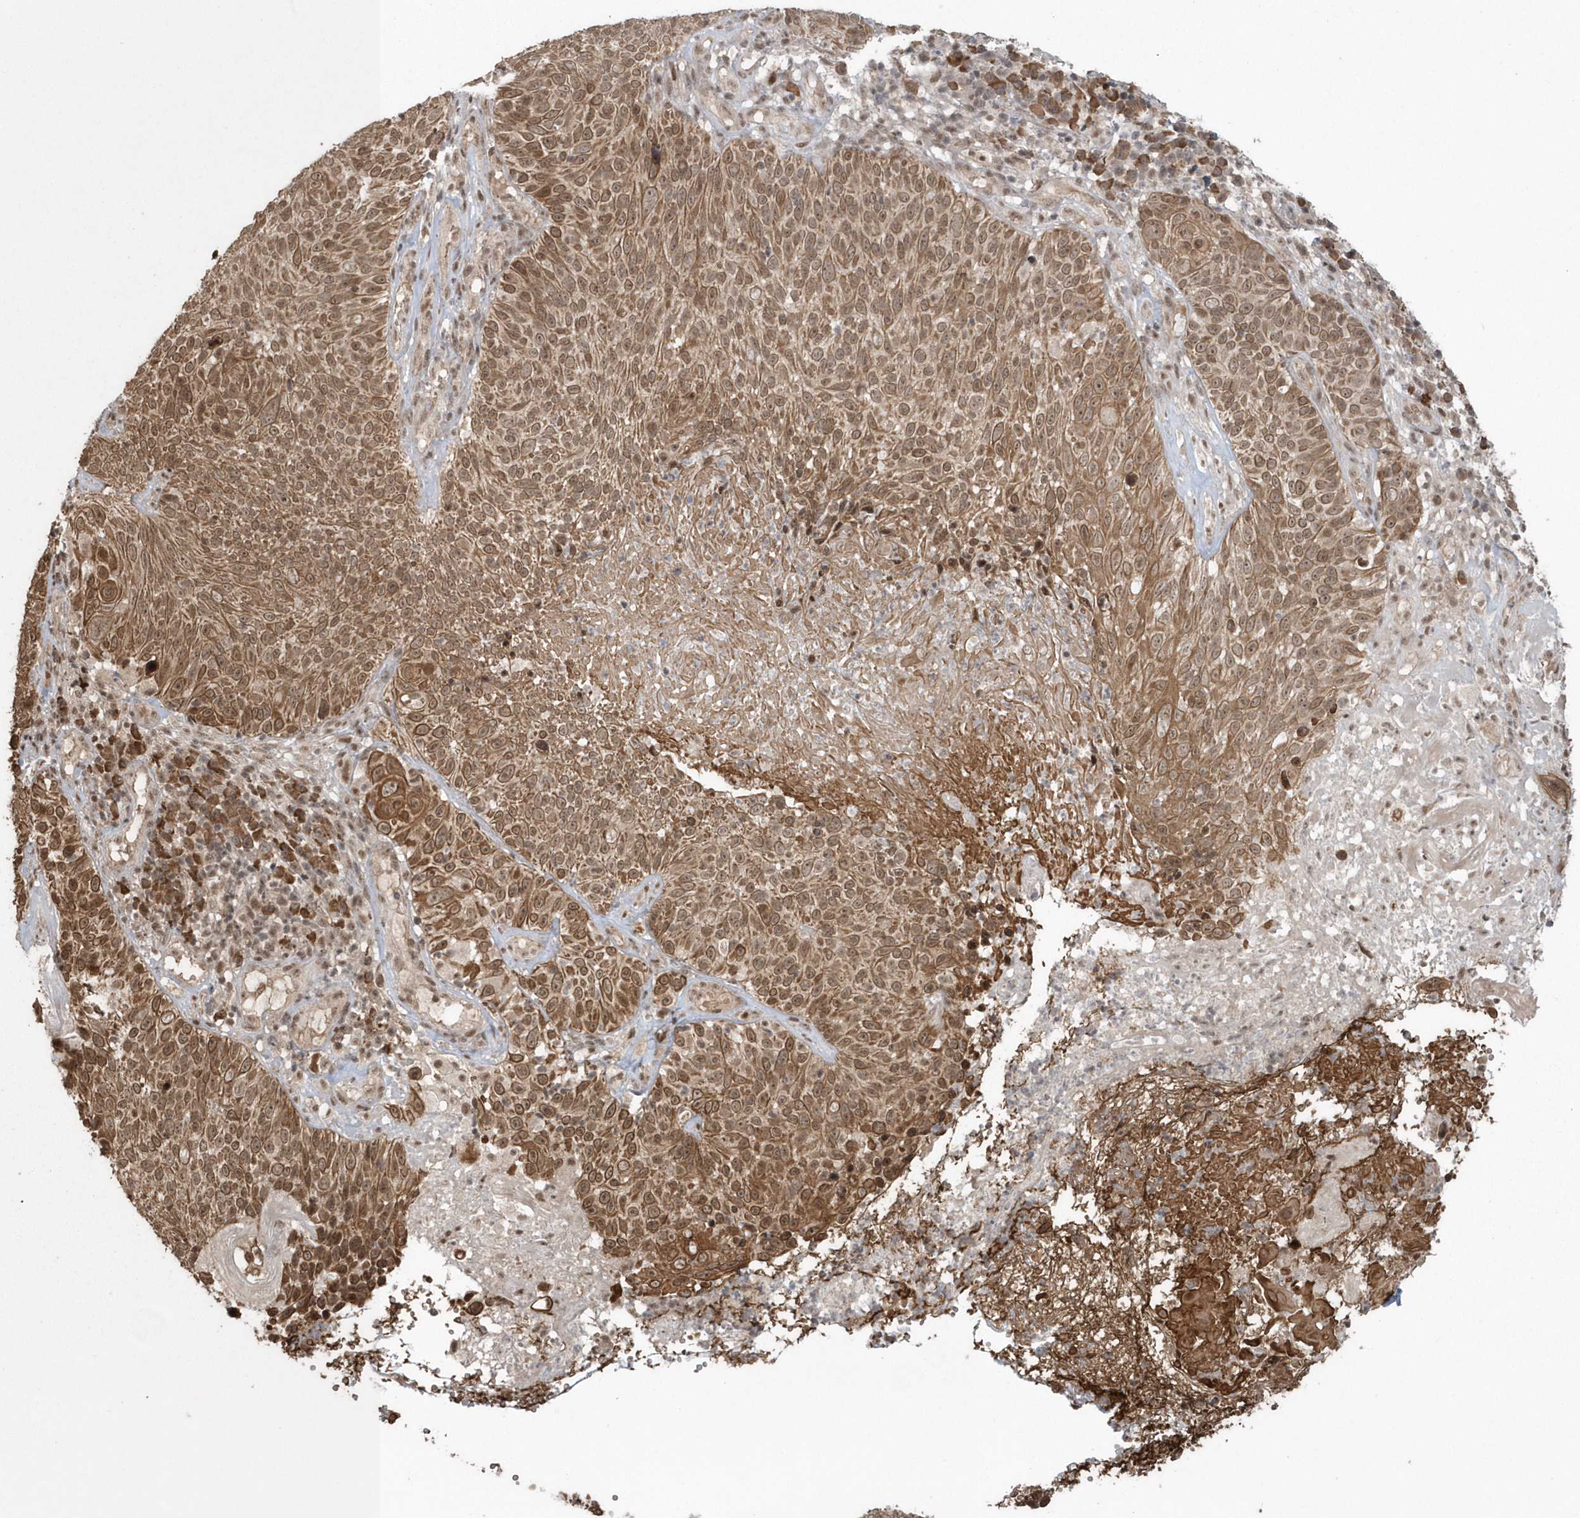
{"staining": {"intensity": "moderate", "quantity": ">75%", "location": "cytoplasmic/membranous,nuclear"}, "tissue": "cervical cancer", "cell_type": "Tumor cells", "image_type": "cancer", "snomed": [{"axis": "morphology", "description": "Squamous cell carcinoma, NOS"}, {"axis": "topography", "description": "Cervix"}], "caption": "Immunohistochemical staining of human cervical squamous cell carcinoma exhibits medium levels of moderate cytoplasmic/membranous and nuclear protein positivity in about >75% of tumor cells.", "gene": "EPB41L4A", "patient": {"sex": "female", "age": 74}}